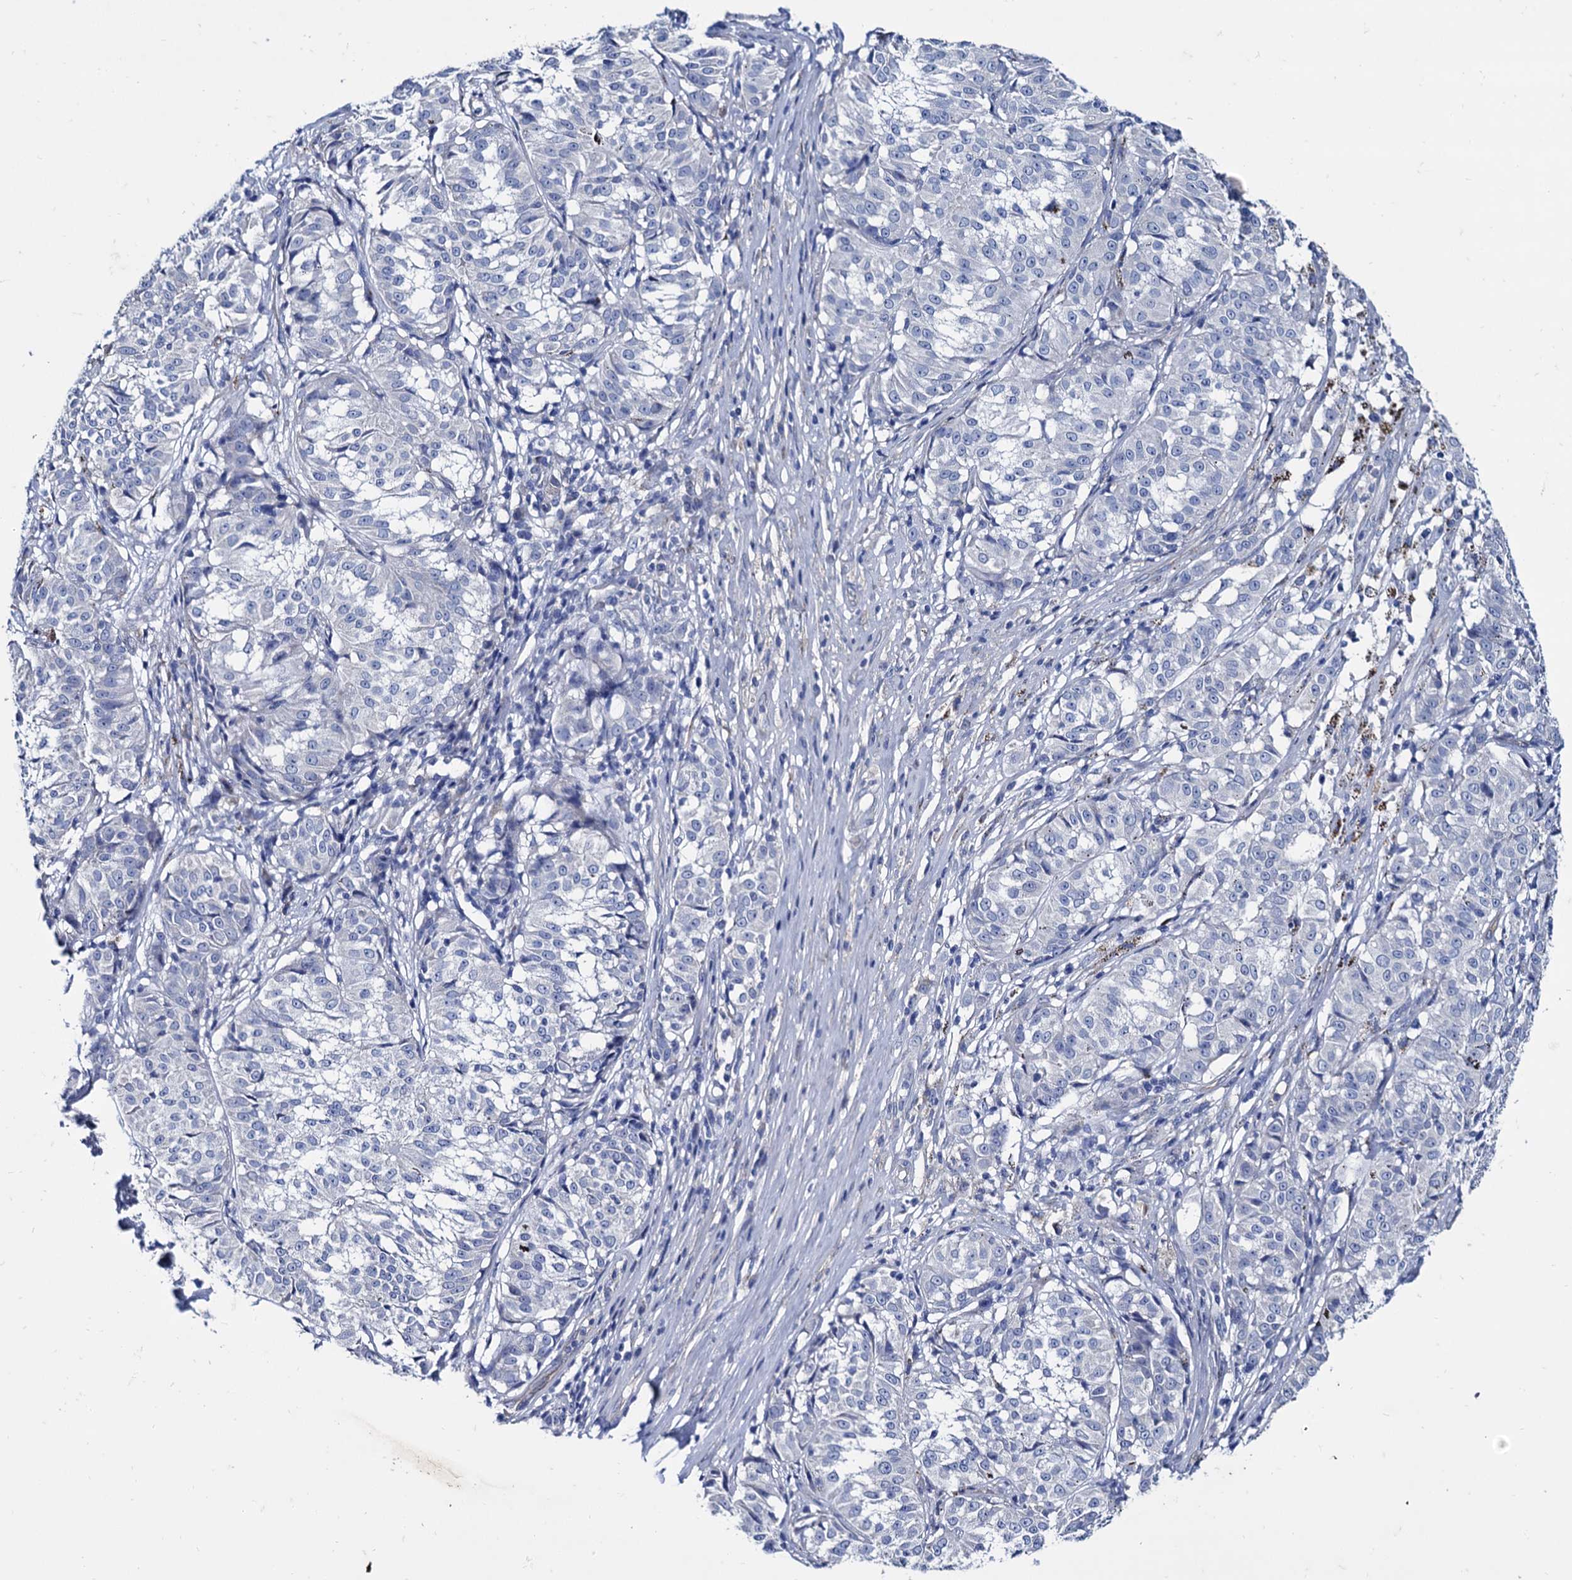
{"staining": {"intensity": "negative", "quantity": "none", "location": "none"}, "tissue": "melanoma", "cell_type": "Tumor cells", "image_type": "cancer", "snomed": [{"axis": "morphology", "description": "Malignant melanoma, NOS"}, {"axis": "topography", "description": "Skin"}], "caption": "This is an immunohistochemistry photomicrograph of melanoma. There is no positivity in tumor cells.", "gene": "FOXR2", "patient": {"sex": "female", "age": 72}}